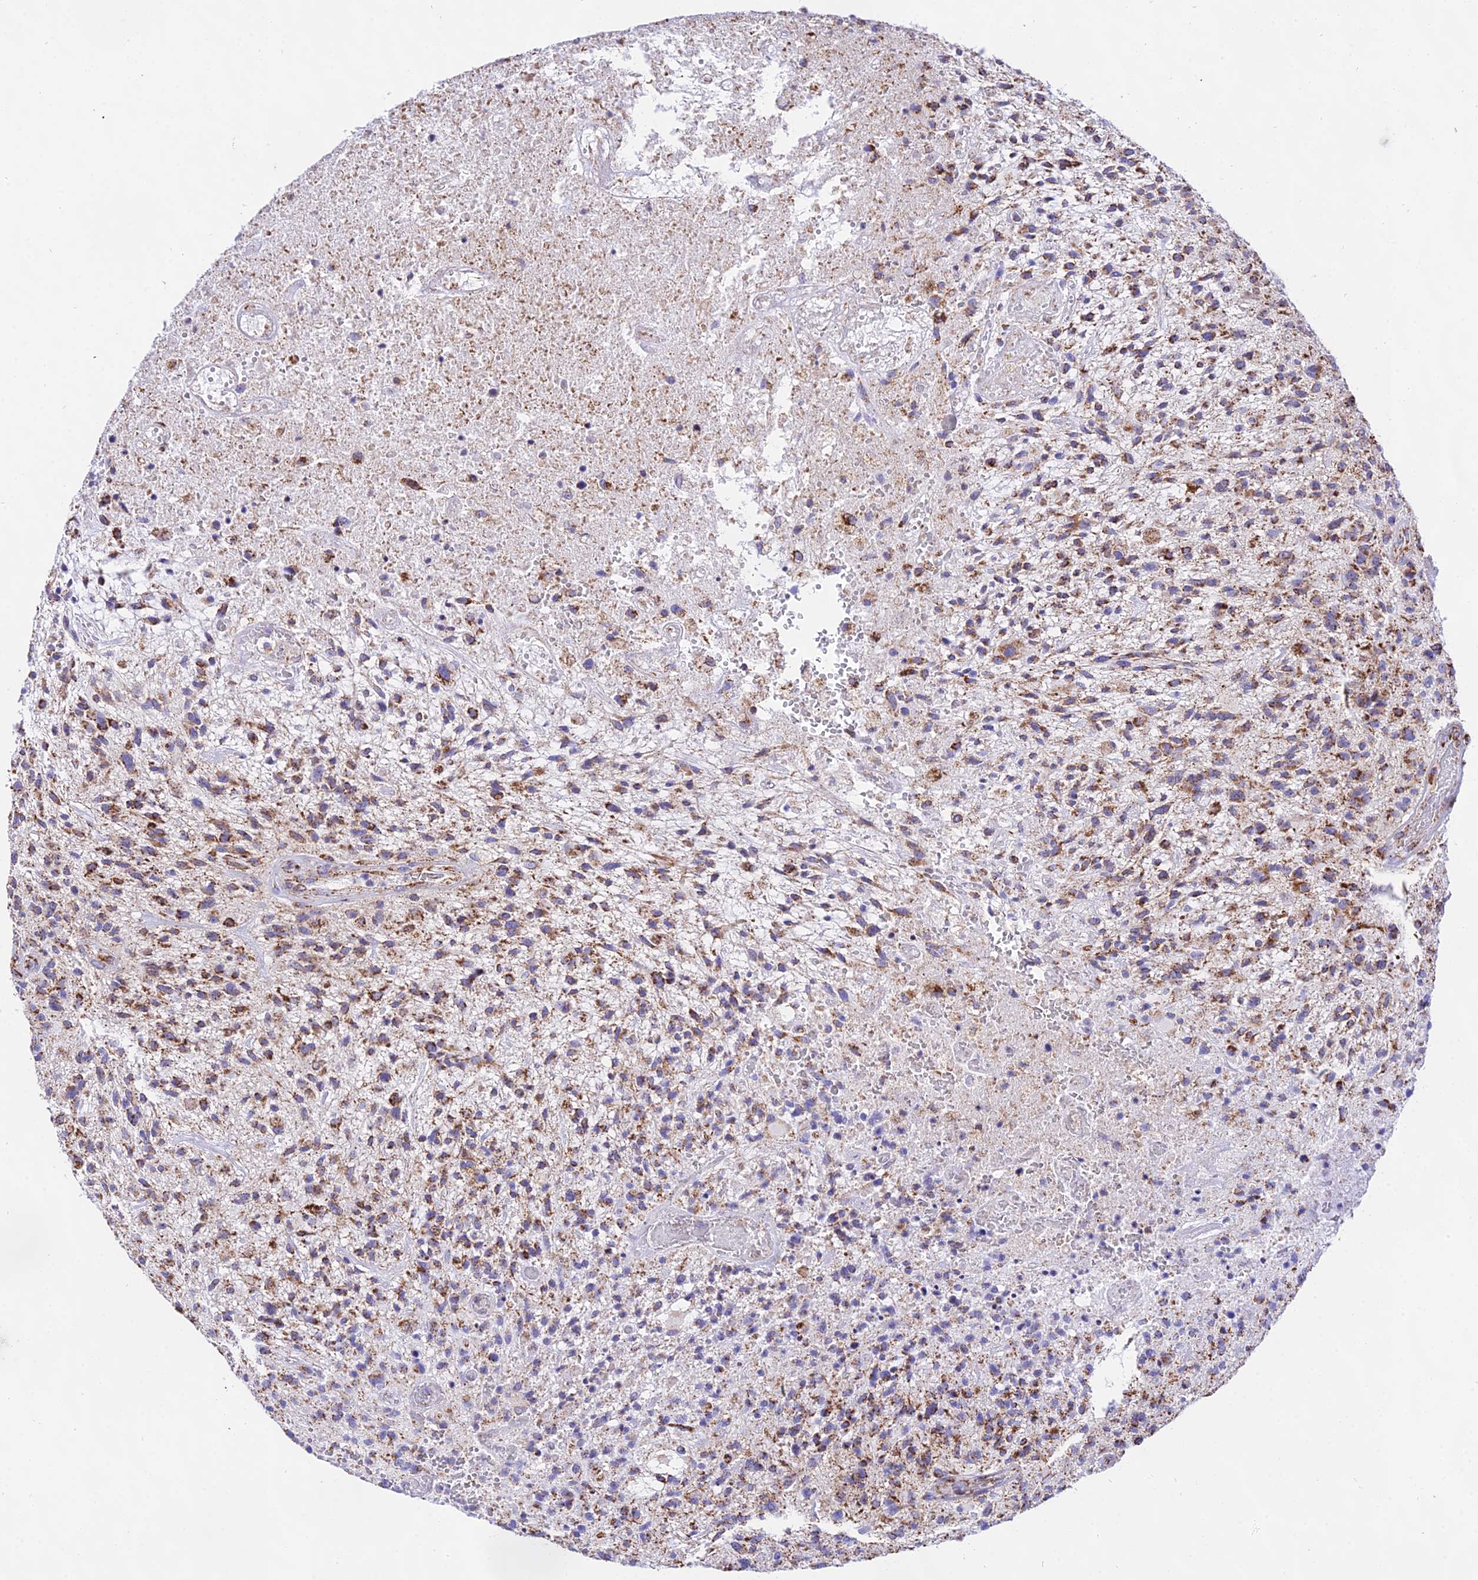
{"staining": {"intensity": "moderate", "quantity": ">75%", "location": "cytoplasmic/membranous"}, "tissue": "glioma", "cell_type": "Tumor cells", "image_type": "cancer", "snomed": [{"axis": "morphology", "description": "Glioma, malignant, High grade"}, {"axis": "topography", "description": "Brain"}], "caption": "An immunohistochemistry (IHC) photomicrograph of tumor tissue is shown. Protein staining in brown highlights moderate cytoplasmic/membranous positivity in high-grade glioma (malignant) within tumor cells. The protein of interest is stained brown, and the nuclei are stained in blue (DAB IHC with brightfield microscopy, high magnification).", "gene": "ATP5PD", "patient": {"sex": "male", "age": 47}}